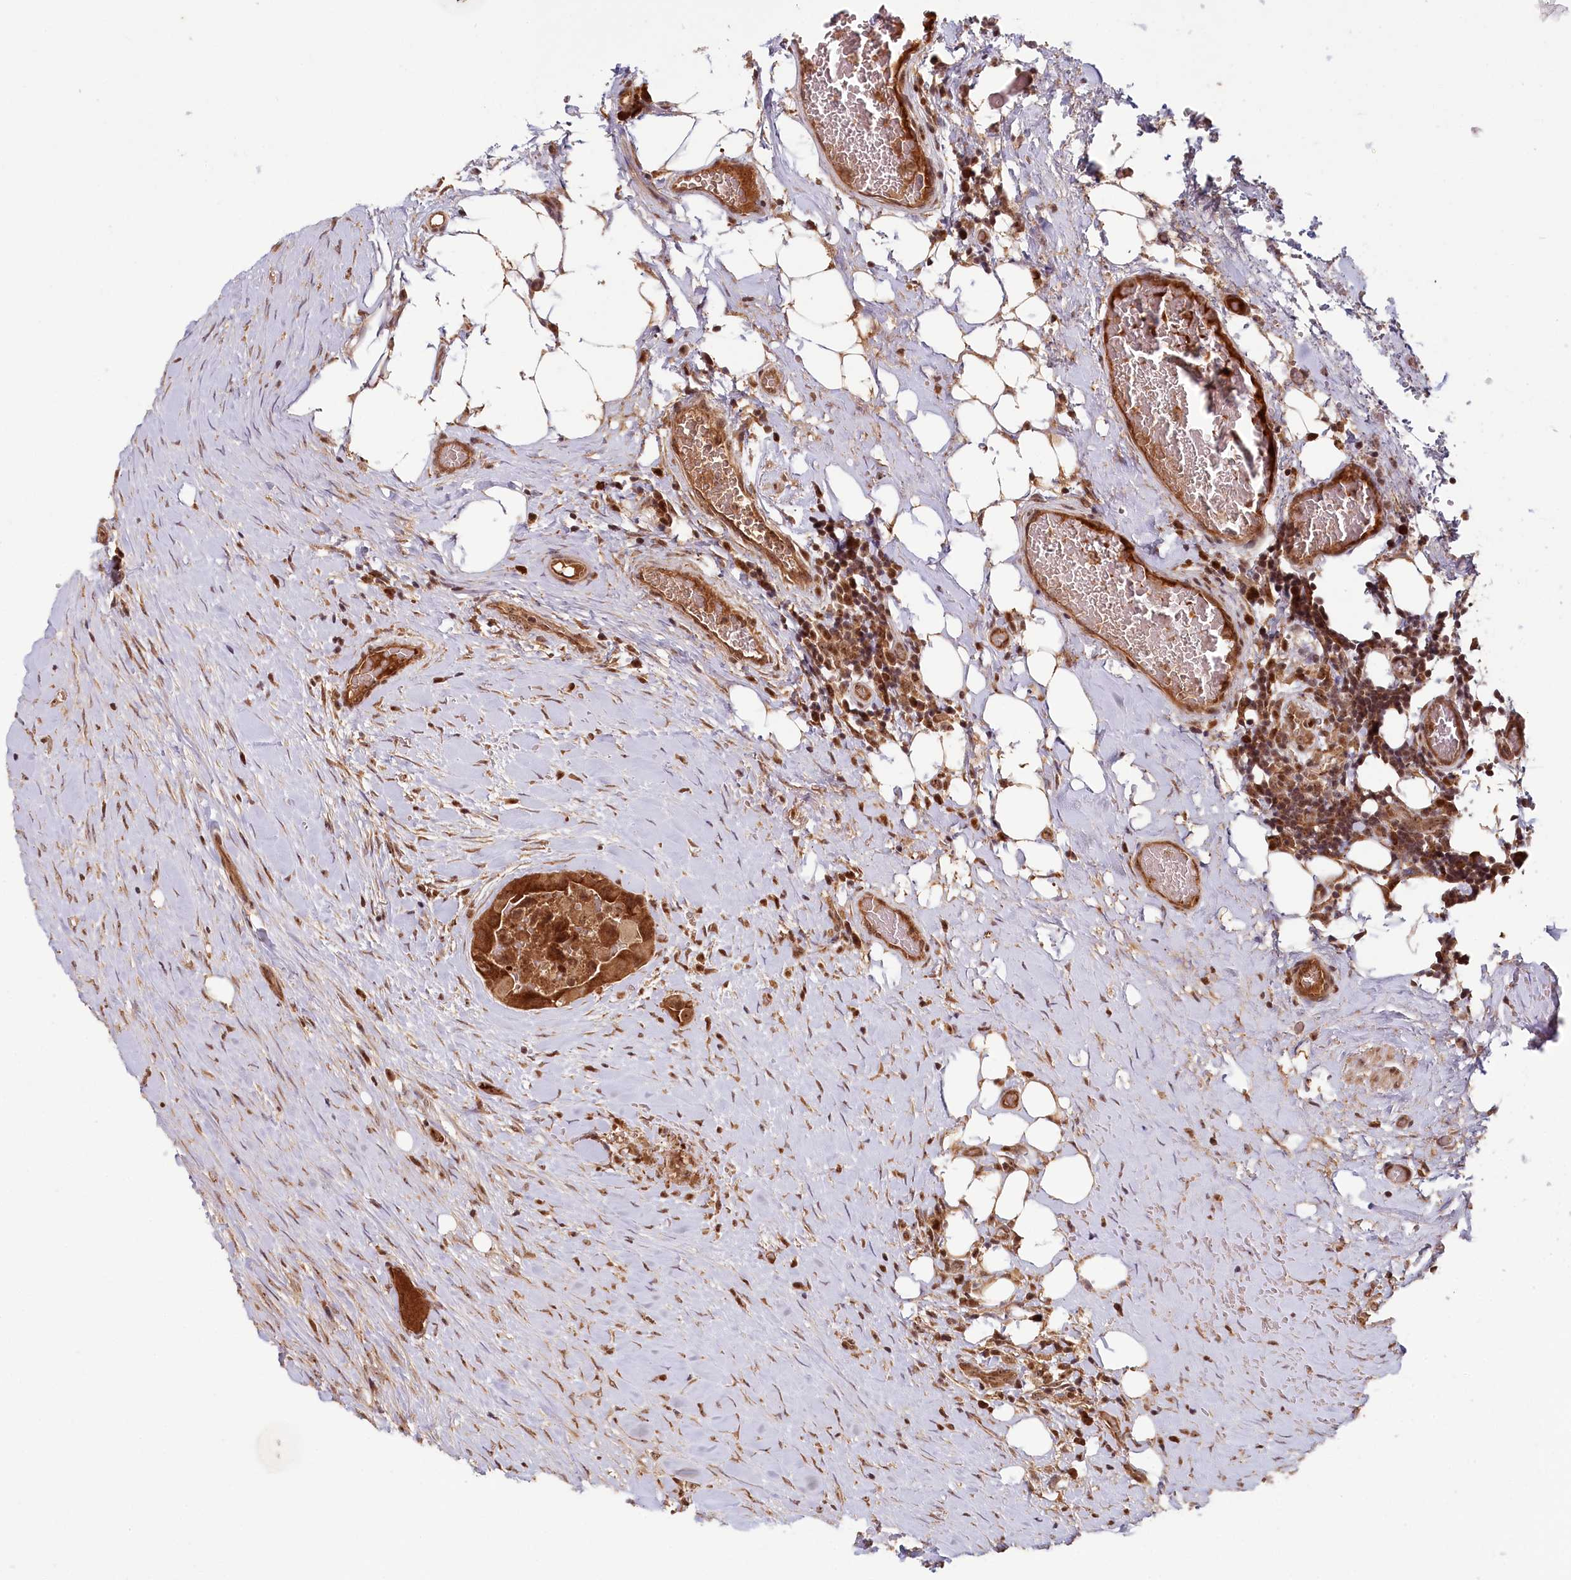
{"staining": {"intensity": "moderate", "quantity": ">75%", "location": "cytoplasmic/membranous,nuclear"}, "tissue": "thyroid cancer", "cell_type": "Tumor cells", "image_type": "cancer", "snomed": [{"axis": "morphology", "description": "Papillary adenocarcinoma, NOS"}, {"axis": "topography", "description": "Thyroid gland"}], "caption": "Protein analysis of papillary adenocarcinoma (thyroid) tissue exhibits moderate cytoplasmic/membranous and nuclear positivity in approximately >75% of tumor cells.", "gene": "WAPL", "patient": {"sex": "female", "age": 59}}